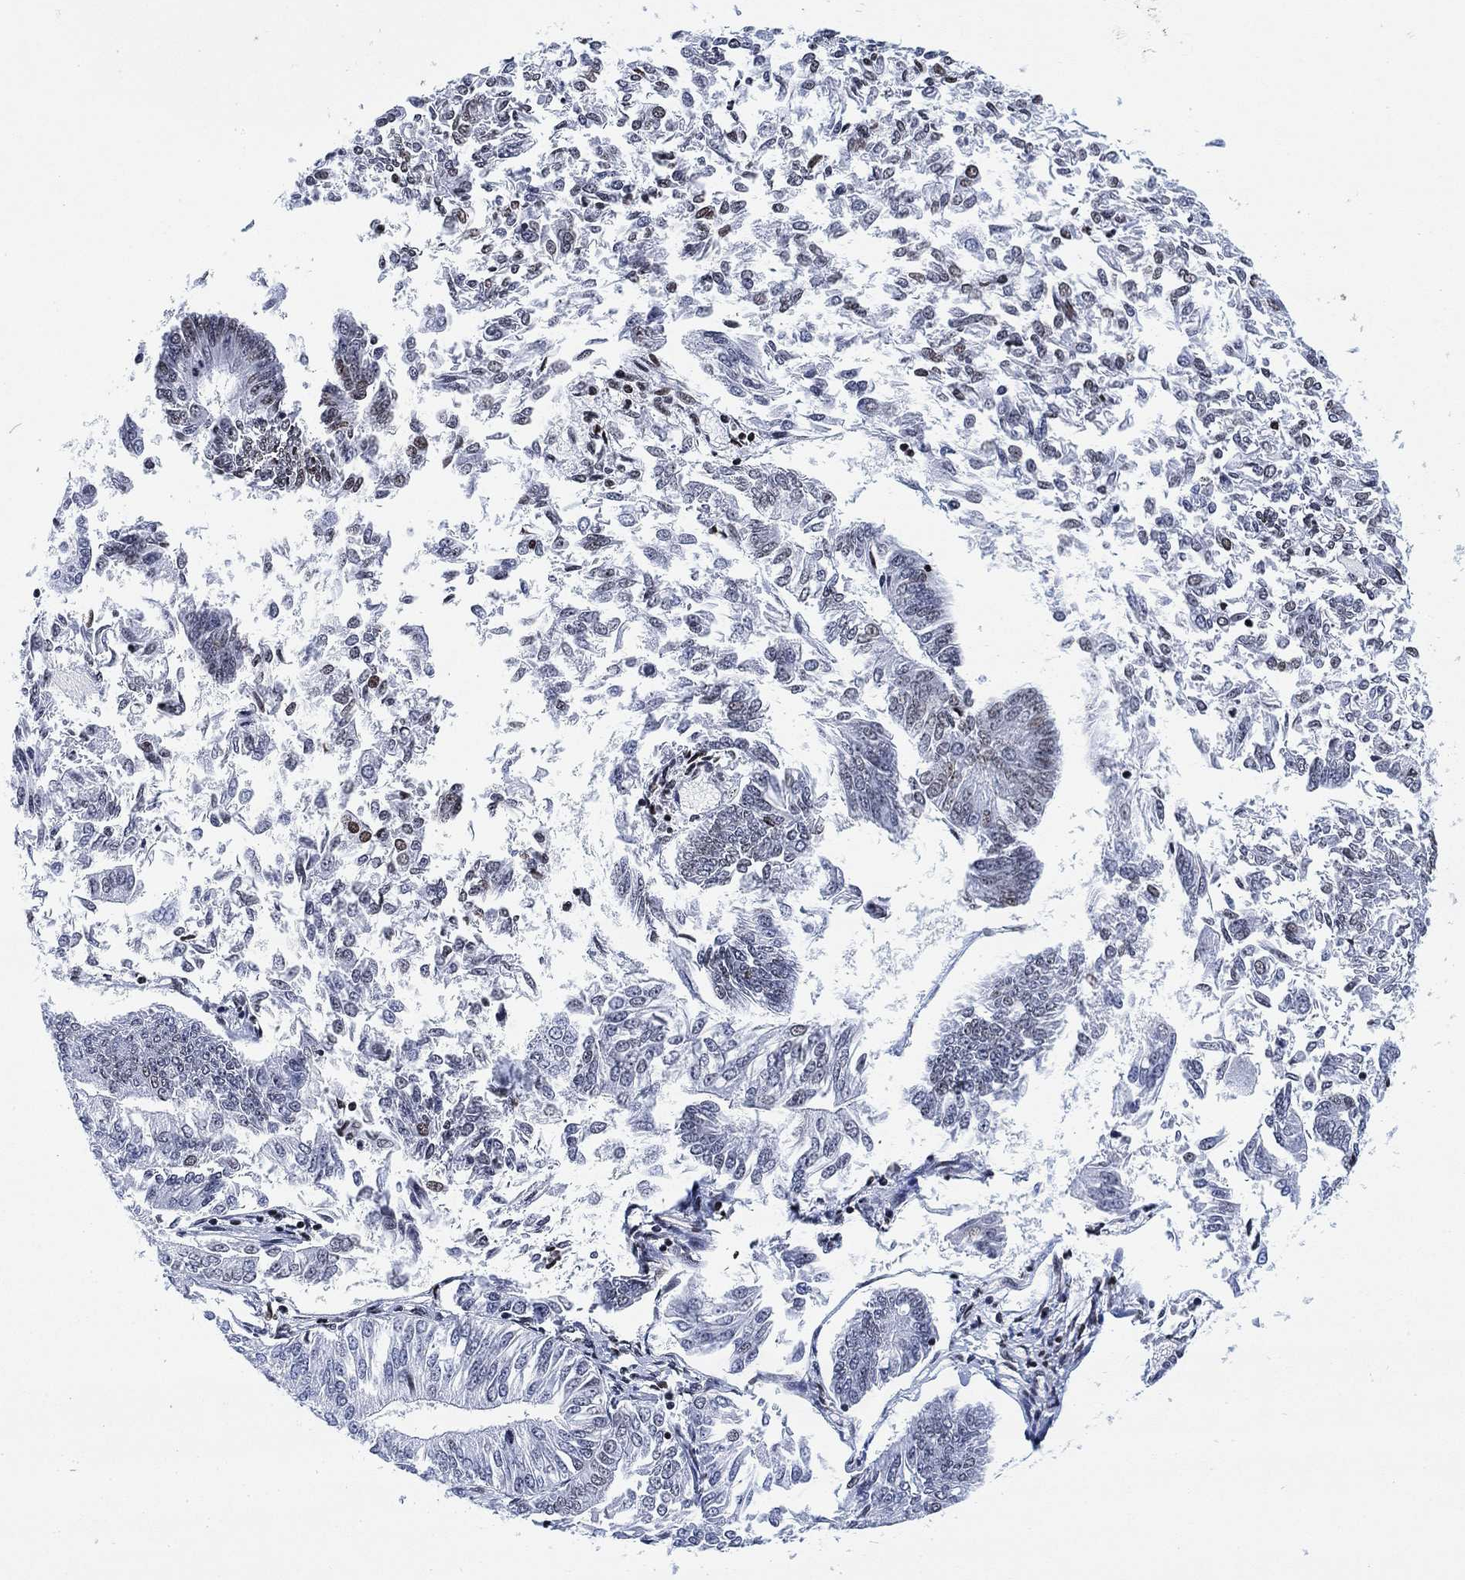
{"staining": {"intensity": "negative", "quantity": "none", "location": "none"}, "tissue": "endometrial cancer", "cell_type": "Tumor cells", "image_type": "cancer", "snomed": [{"axis": "morphology", "description": "Adenocarcinoma, NOS"}, {"axis": "topography", "description": "Endometrium"}], "caption": "IHC micrograph of adenocarcinoma (endometrial) stained for a protein (brown), which demonstrates no positivity in tumor cells.", "gene": "H1-10", "patient": {"sex": "female", "age": 58}}